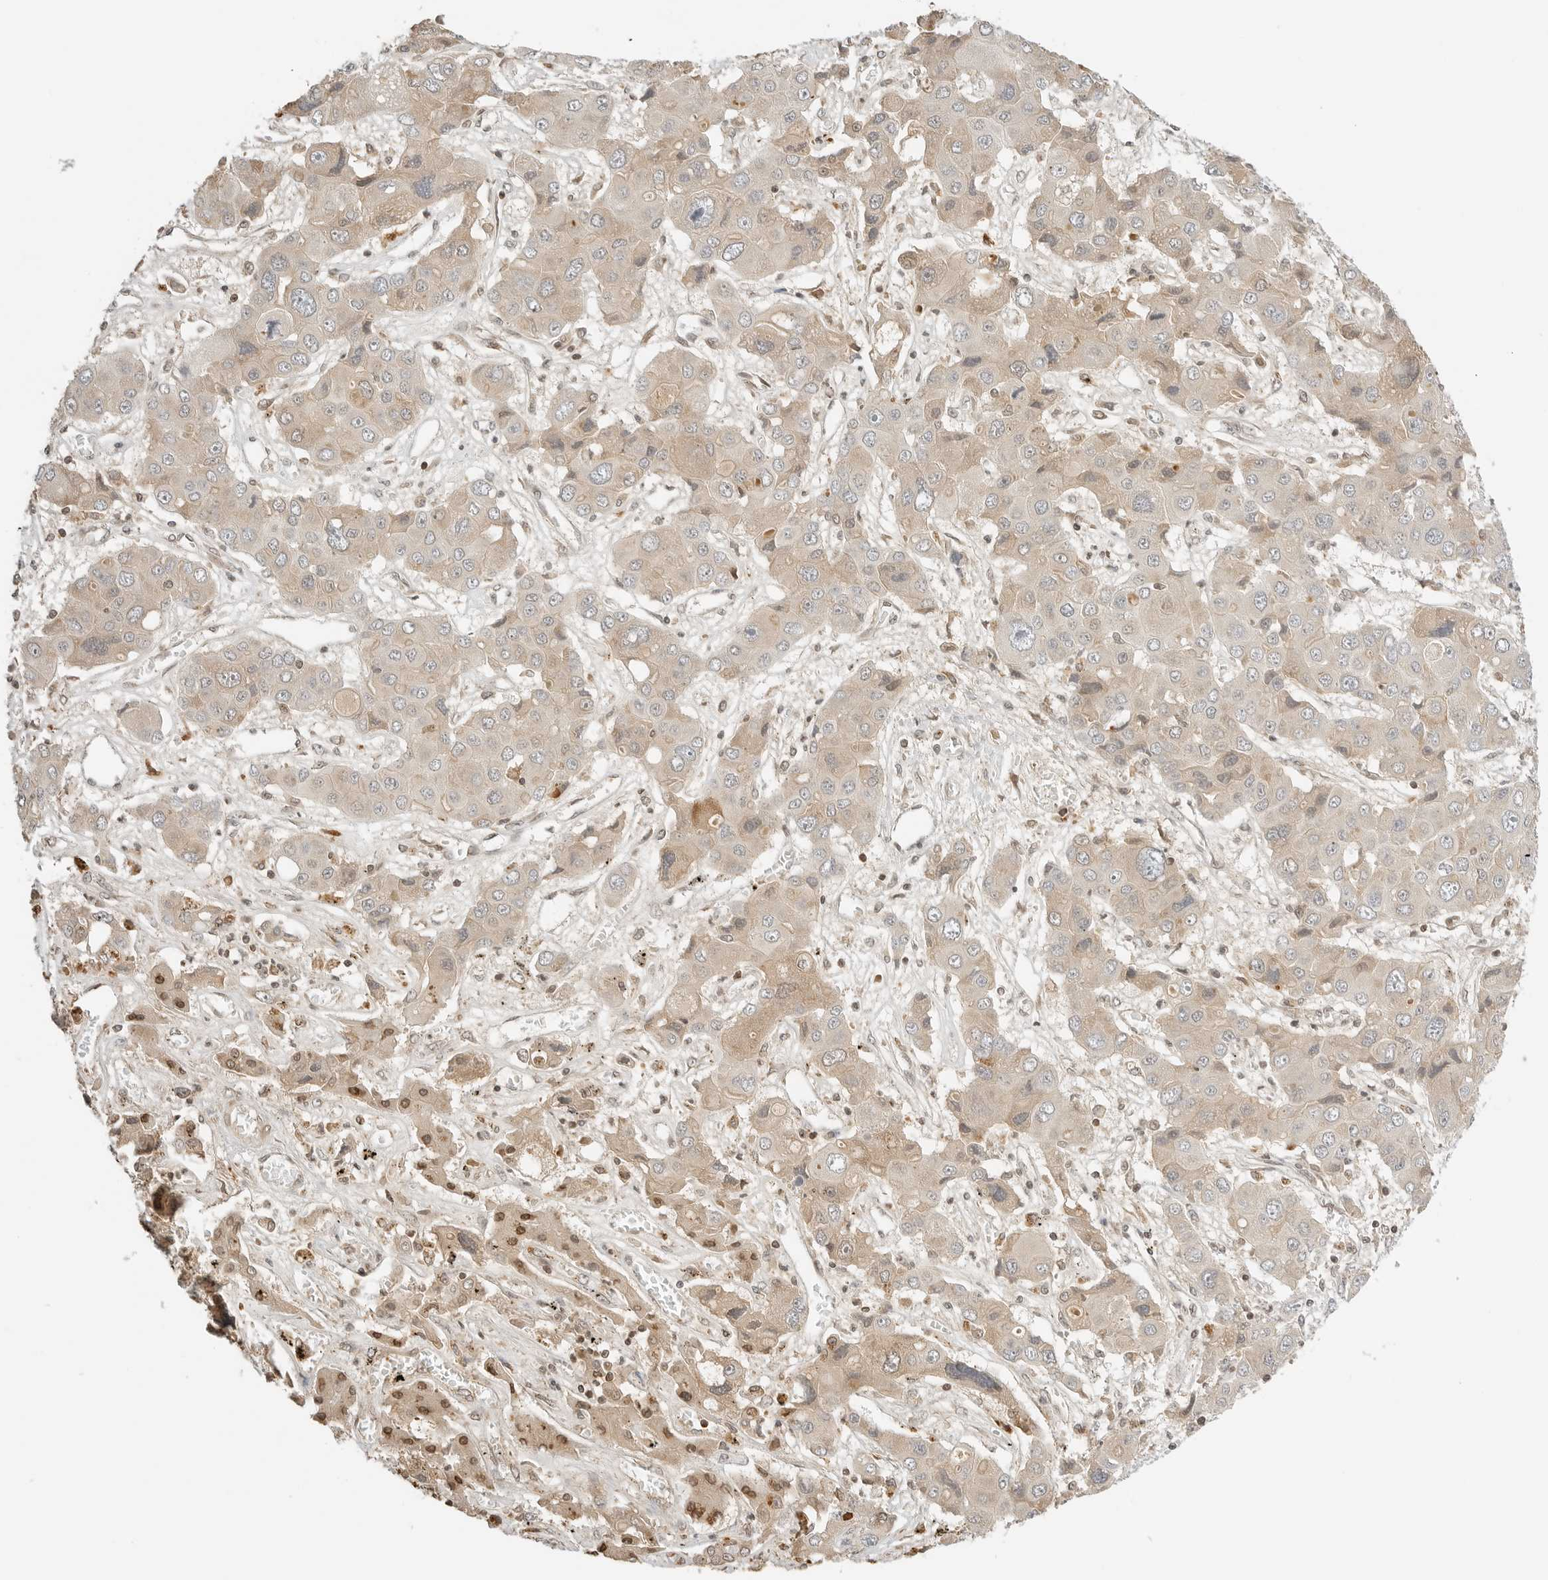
{"staining": {"intensity": "weak", "quantity": ">75%", "location": "cytoplasmic/membranous"}, "tissue": "liver cancer", "cell_type": "Tumor cells", "image_type": "cancer", "snomed": [{"axis": "morphology", "description": "Cholangiocarcinoma"}, {"axis": "topography", "description": "Liver"}], "caption": "IHC micrograph of liver cancer stained for a protein (brown), which reveals low levels of weak cytoplasmic/membranous staining in approximately >75% of tumor cells.", "gene": "POLH", "patient": {"sex": "male", "age": 67}}